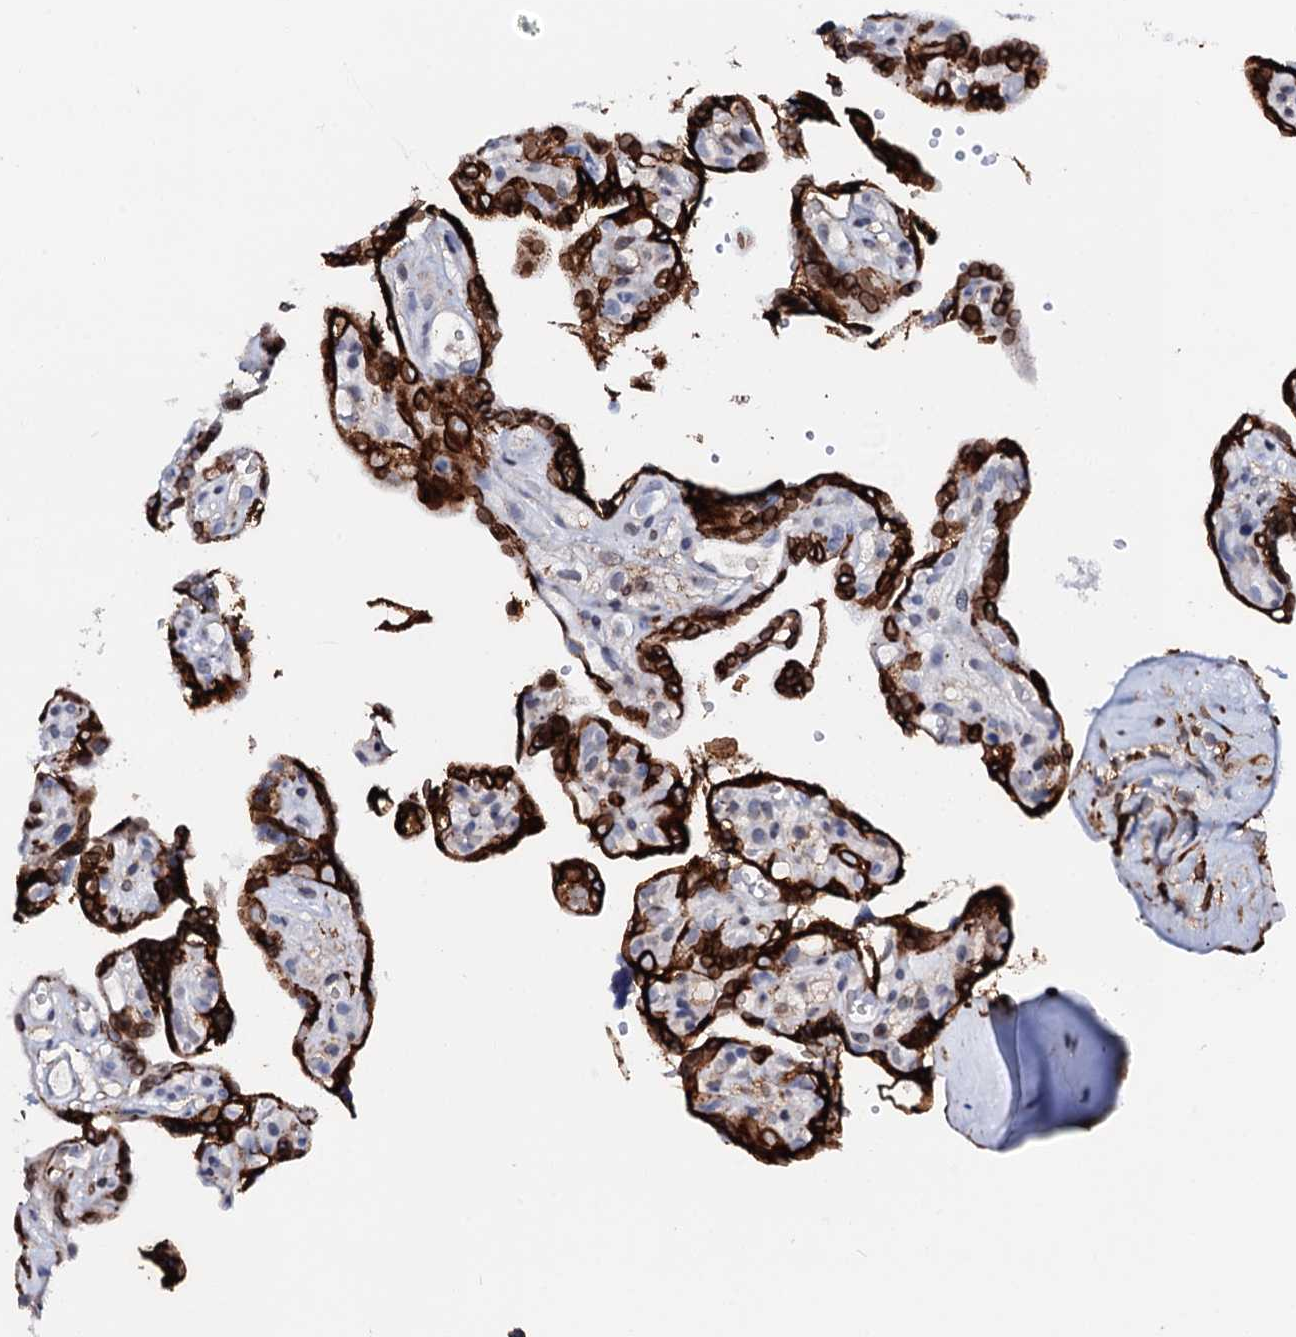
{"staining": {"intensity": "moderate", "quantity": ">75%", "location": "cytoplasmic/membranous"}, "tissue": "placenta", "cell_type": "Decidual cells", "image_type": "normal", "snomed": [{"axis": "morphology", "description": "Normal tissue, NOS"}, {"axis": "topography", "description": "Placenta"}], "caption": "This is a micrograph of immunohistochemistry staining of unremarkable placenta, which shows moderate staining in the cytoplasmic/membranous of decidual cells.", "gene": "MED13L", "patient": {"sex": "female", "age": 30}}